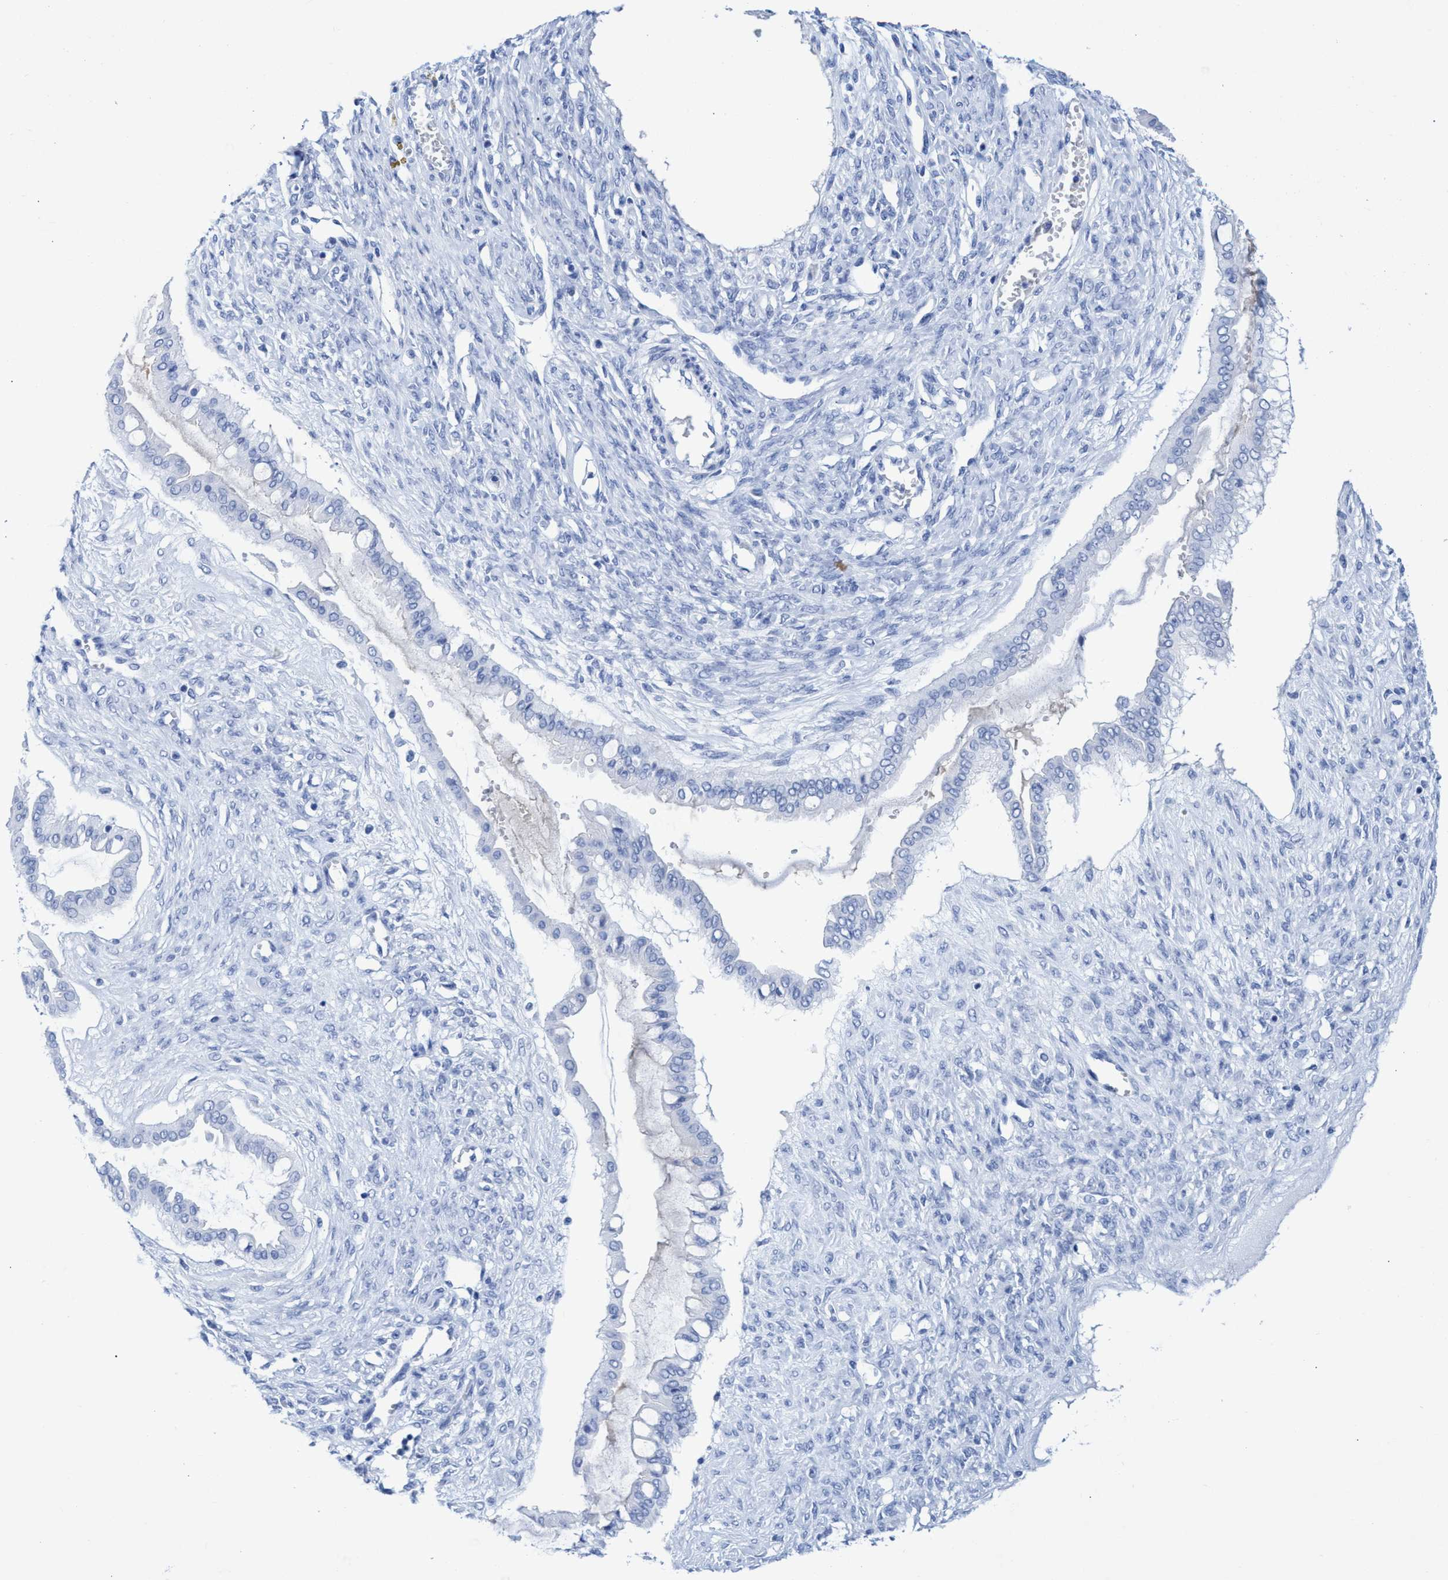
{"staining": {"intensity": "negative", "quantity": "none", "location": "none"}, "tissue": "ovarian cancer", "cell_type": "Tumor cells", "image_type": "cancer", "snomed": [{"axis": "morphology", "description": "Cystadenocarcinoma, mucinous, NOS"}, {"axis": "topography", "description": "Ovary"}], "caption": "This micrograph is of ovarian cancer stained with immunohistochemistry (IHC) to label a protein in brown with the nuclei are counter-stained blue. There is no expression in tumor cells.", "gene": "INSL6", "patient": {"sex": "female", "age": 73}}